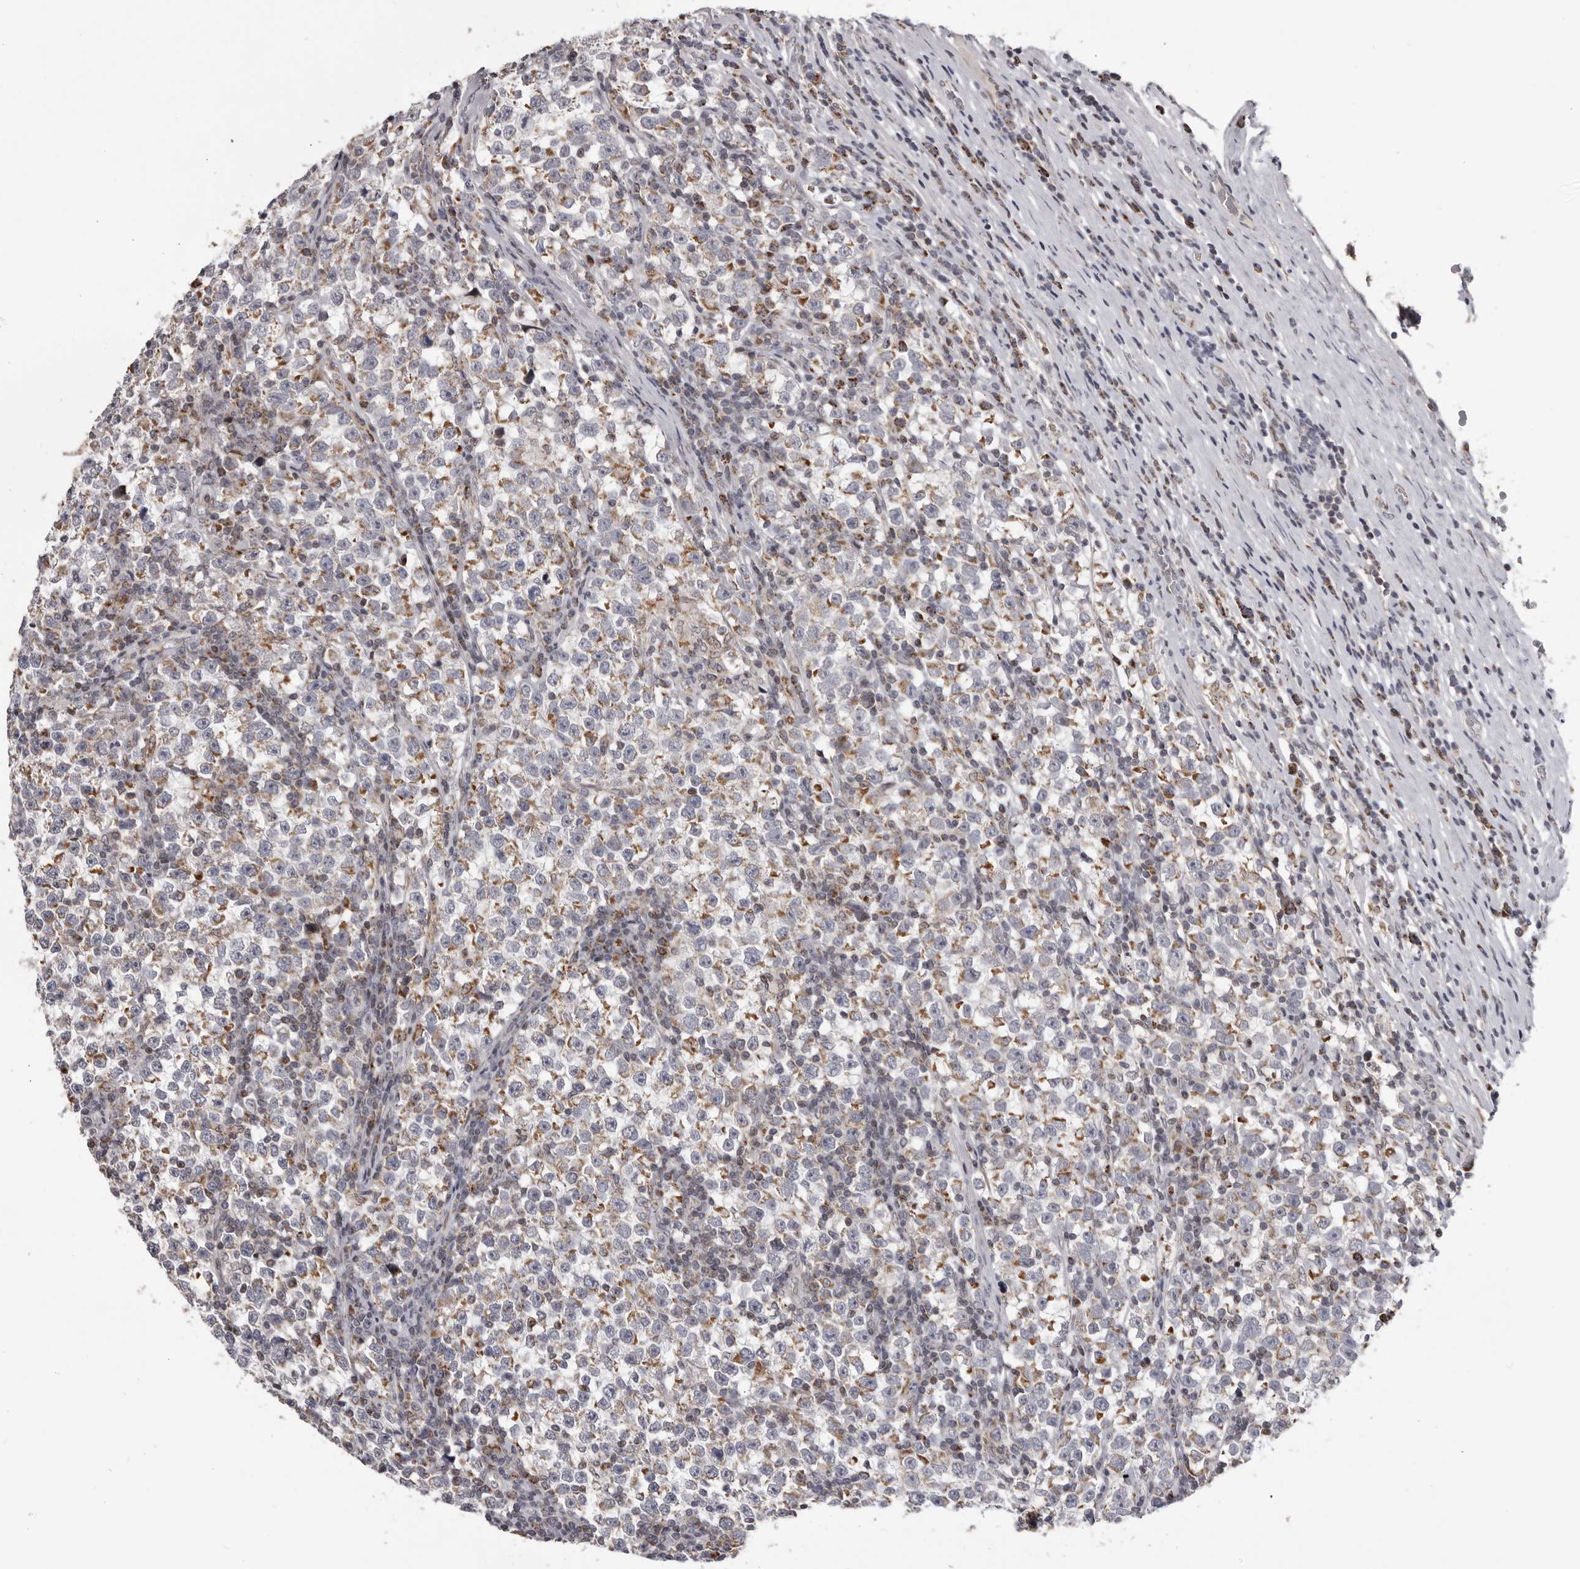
{"staining": {"intensity": "moderate", "quantity": "<25%", "location": "cytoplasmic/membranous"}, "tissue": "testis cancer", "cell_type": "Tumor cells", "image_type": "cancer", "snomed": [{"axis": "morphology", "description": "Normal tissue, NOS"}, {"axis": "morphology", "description": "Seminoma, NOS"}, {"axis": "topography", "description": "Testis"}], "caption": "The histopathology image shows staining of testis seminoma, revealing moderate cytoplasmic/membranous protein expression (brown color) within tumor cells. The staining was performed using DAB, with brown indicating positive protein expression. Nuclei are stained blue with hematoxylin.", "gene": "C17orf99", "patient": {"sex": "male", "age": 43}}